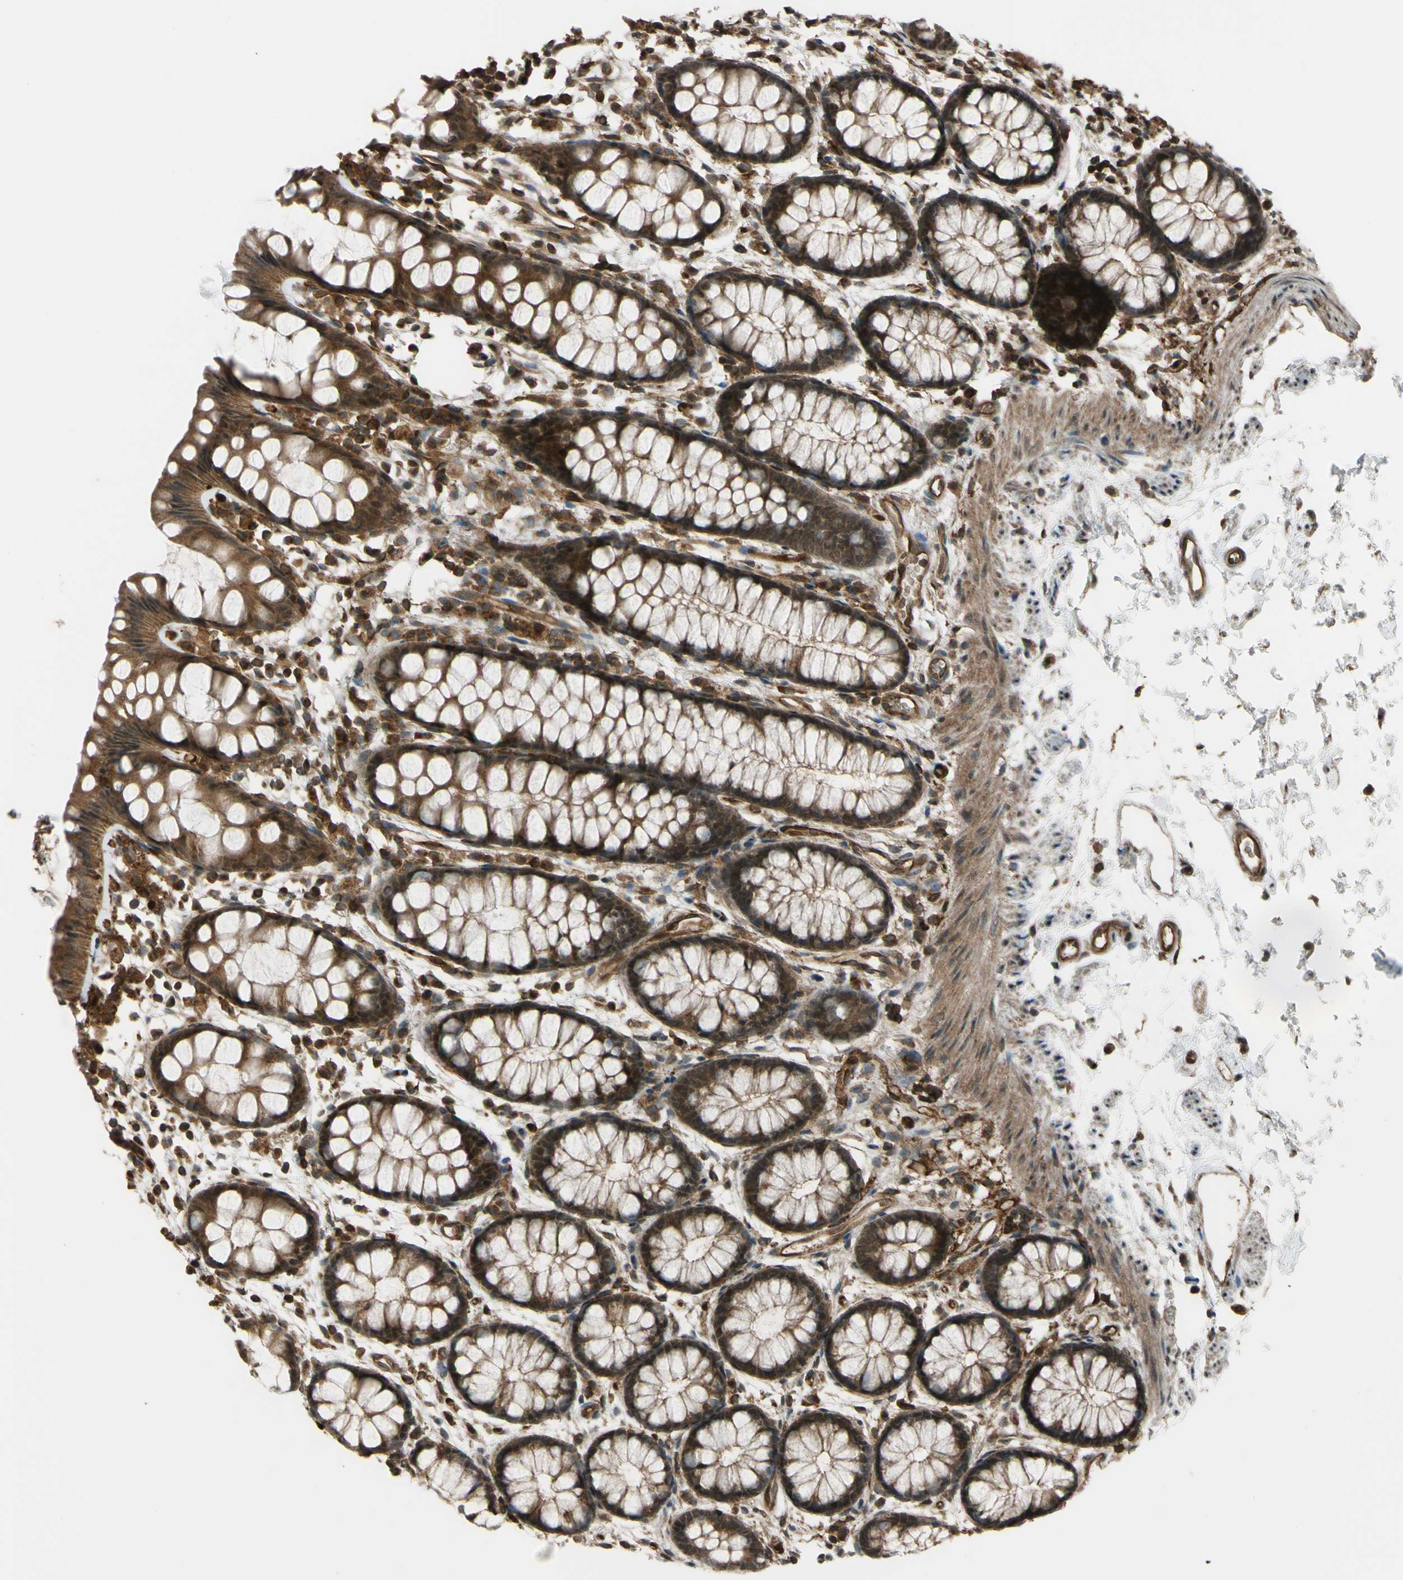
{"staining": {"intensity": "moderate", "quantity": ">75%", "location": "cytoplasmic/membranous,nuclear"}, "tissue": "rectum", "cell_type": "Glandular cells", "image_type": "normal", "snomed": [{"axis": "morphology", "description": "Normal tissue, NOS"}, {"axis": "topography", "description": "Rectum"}], "caption": "Brown immunohistochemical staining in benign rectum reveals moderate cytoplasmic/membranous,nuclear positivity in about >75% of glandular cells.", "gene": "FLII", "patient": {"sex": "female", "age": 66}}